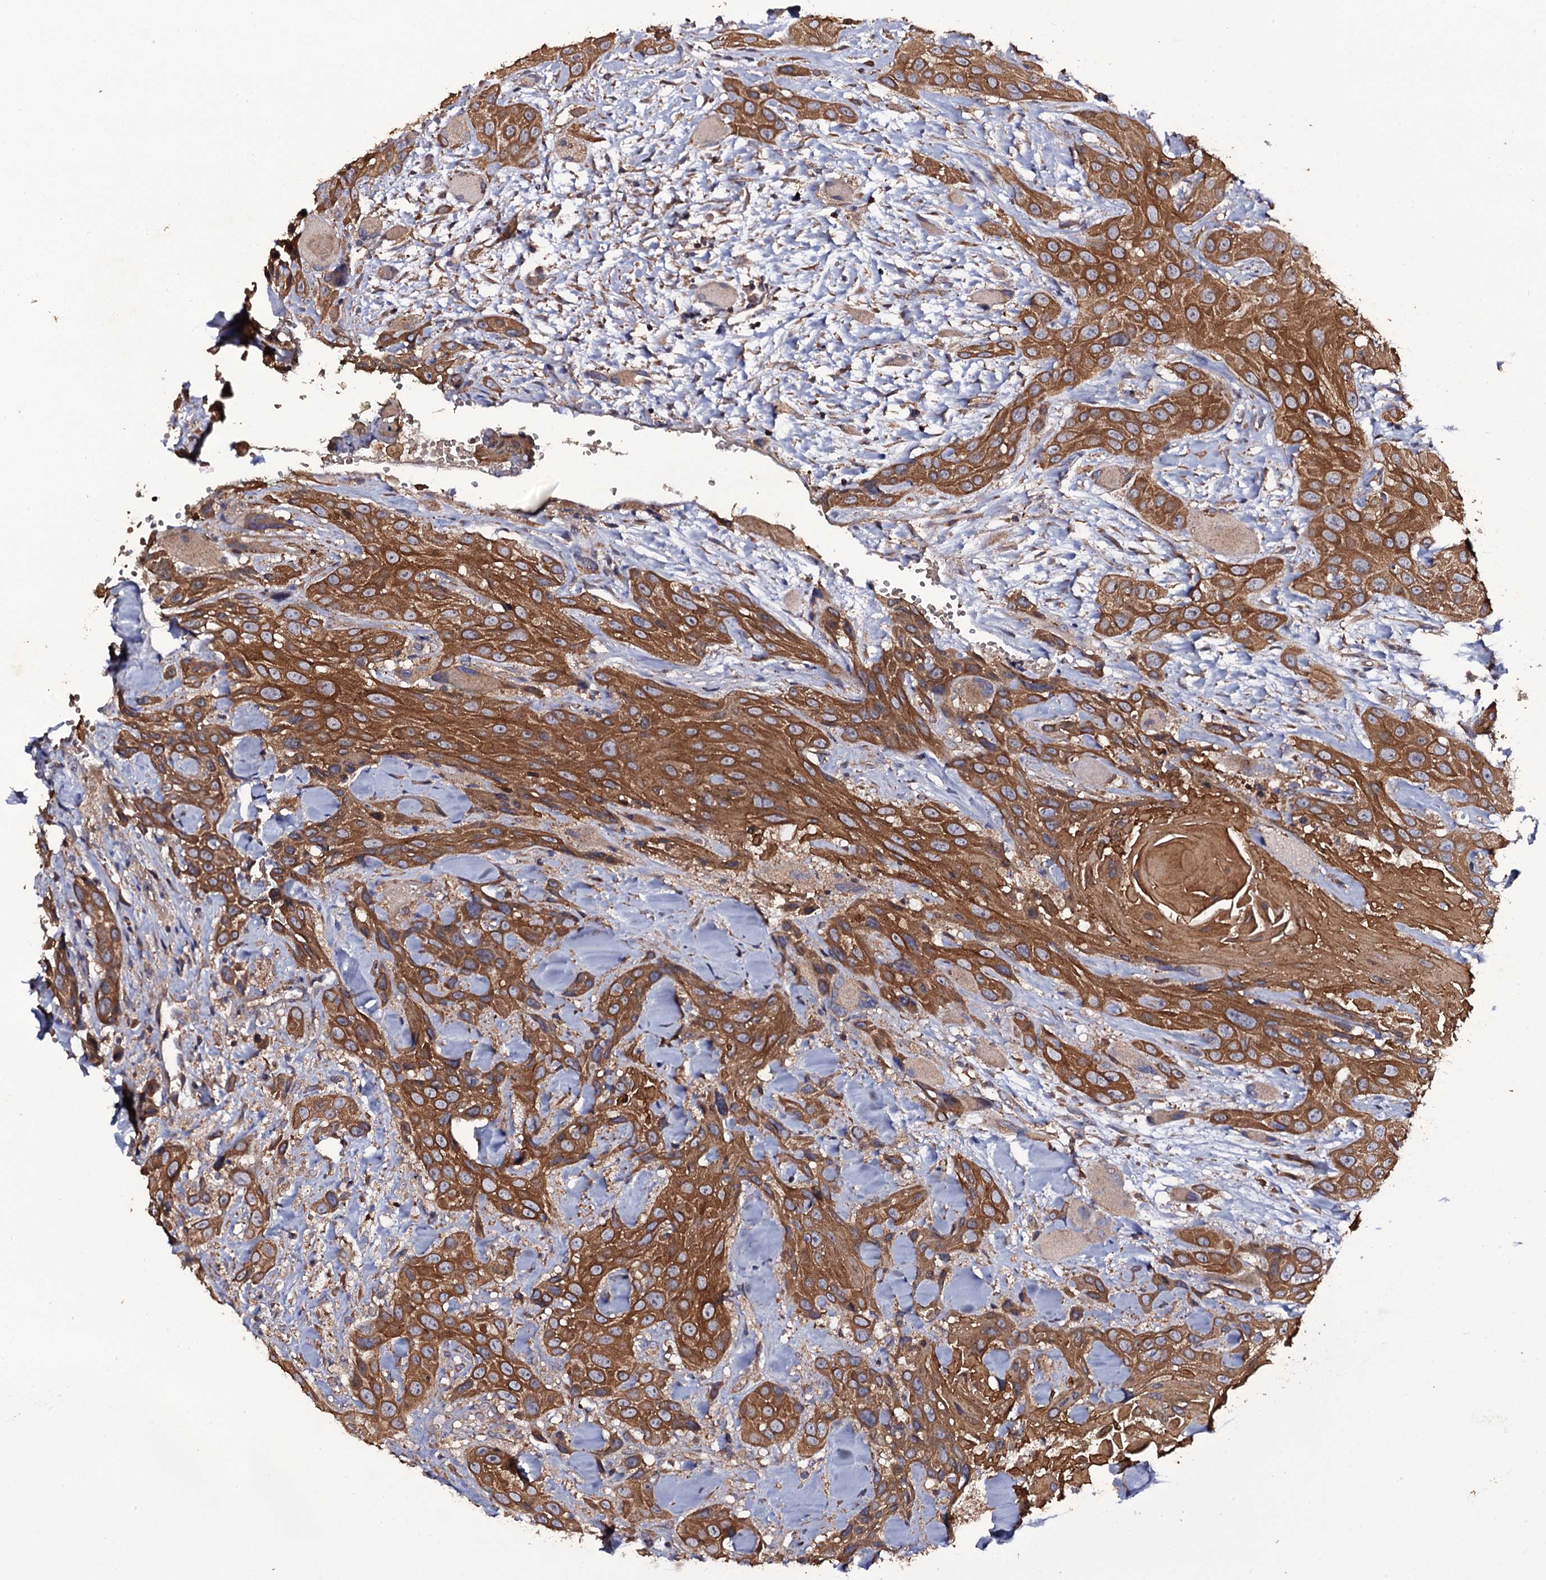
{"staining": {"intensity": "strong", "quantity": ">75%", "location": "cytoplasmic/membranous"}, "tissue": "head and neck cancer", "cell_type": "Tumor cells", "image_type": "cancer", "snomed": [{"axis": "morphology", "description": "Squamous cell carcinoma, NOS"}, {"axis": "topography", "description": "Head-Neck"}], "caption": "IHC image of head and neck squamous cell carcinoma stained for a protein (brown), which exhibits high levels of strong cytoplasmic/membranous expression in about >75% of tumor cells.", "gene": "TTC23", "patient": {"sex": "male", "age": 81}}